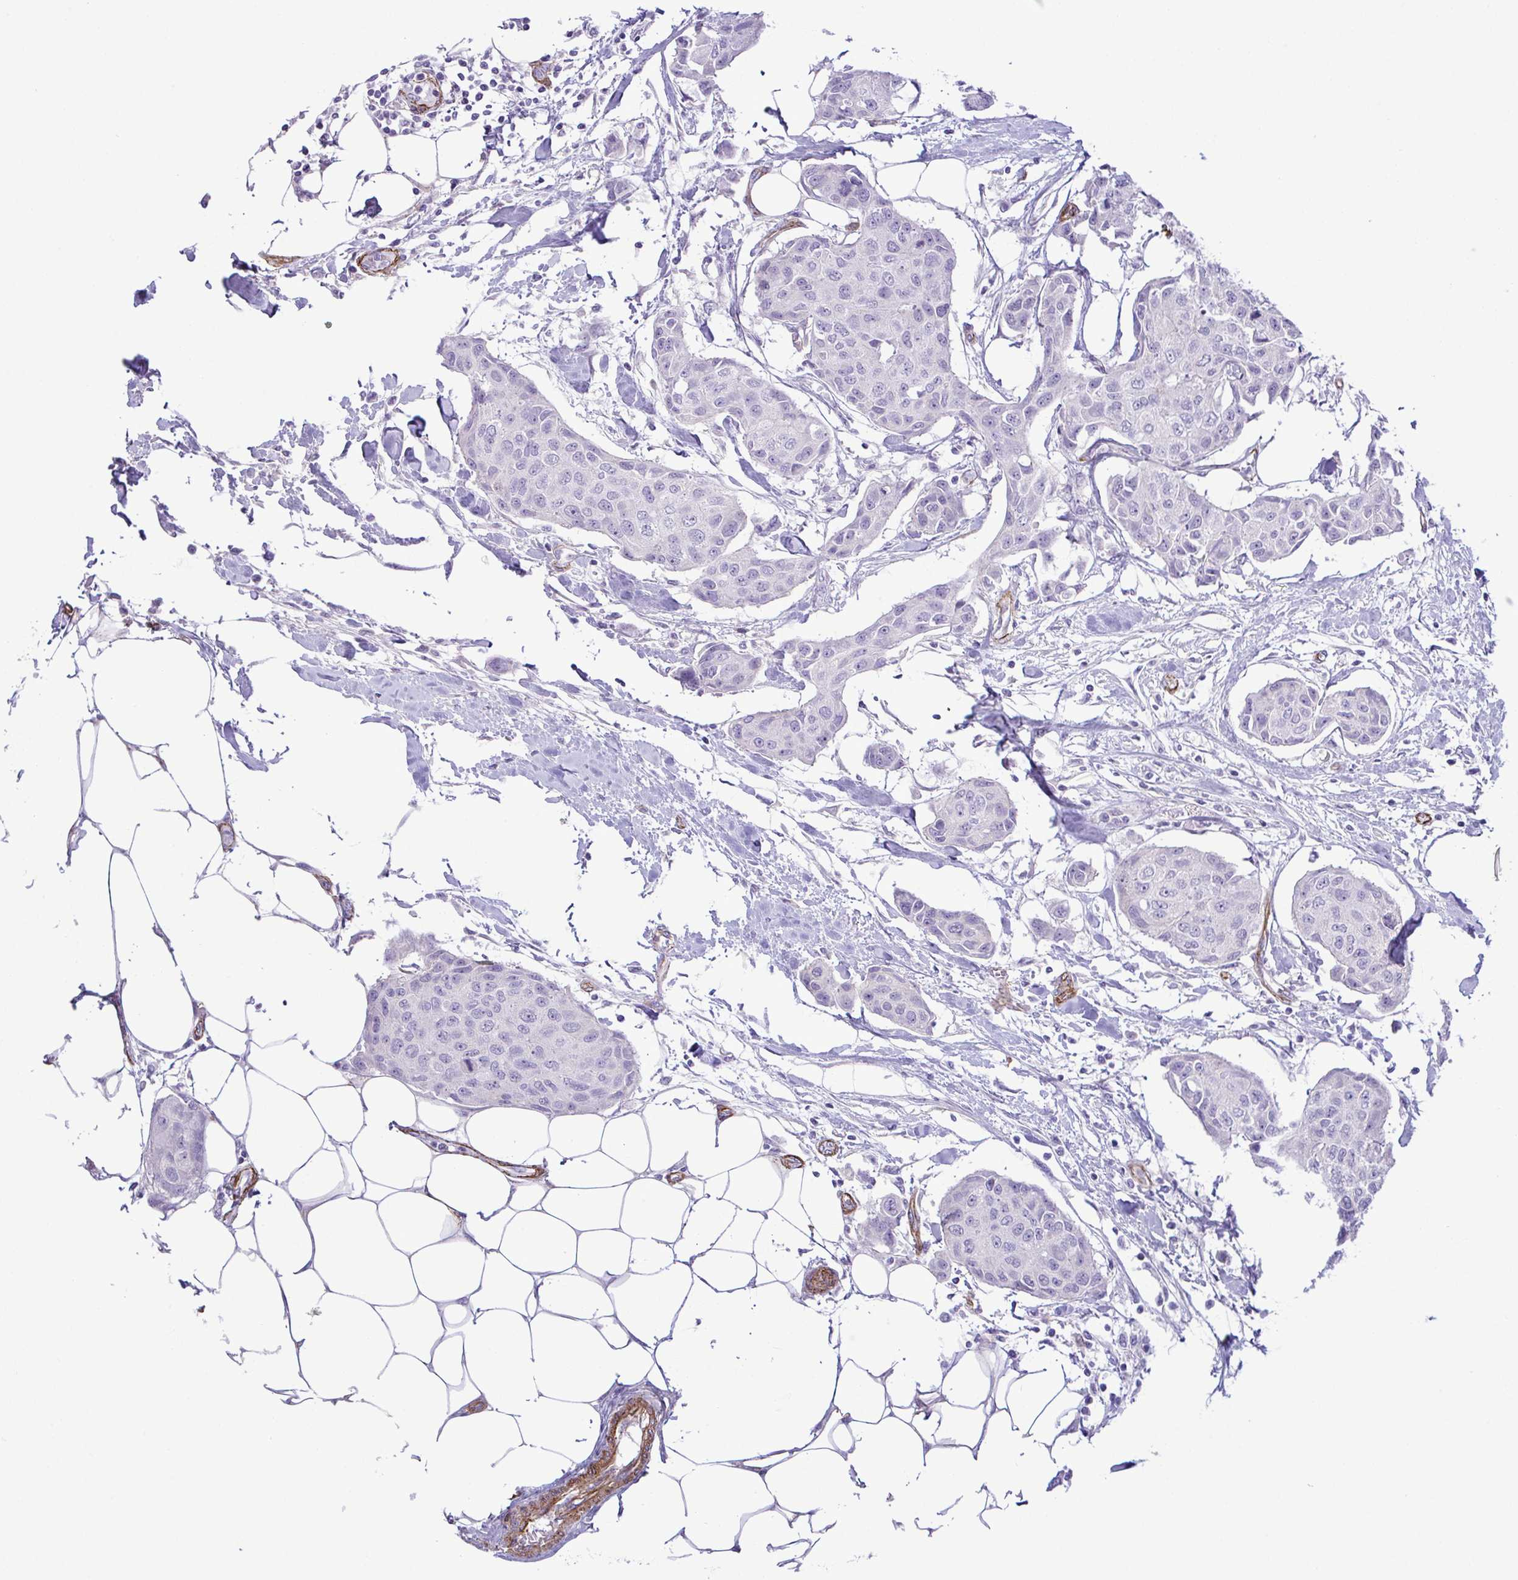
{"staining": {"intensity": "negative", "quantity": "none", "location": "none"}, "tissue": "breast cancer", "cell_type": "Tumor cells", "image_type": "cancer", "snomed": [{"axis": "morphology", "description": "Duct carcinoma"}, {"axis": "topography", "description": "Breast"}, {"axis": "topography", "description": "Lymph node"}], "caption": "This is an immunohistochemistry (IHC) photomicrograph of human intraductal carcinoma (breast). There is no expression in tumor cells.", "gene": "SYNPO2L", "patient": {"sex": "female", "age": 80}}